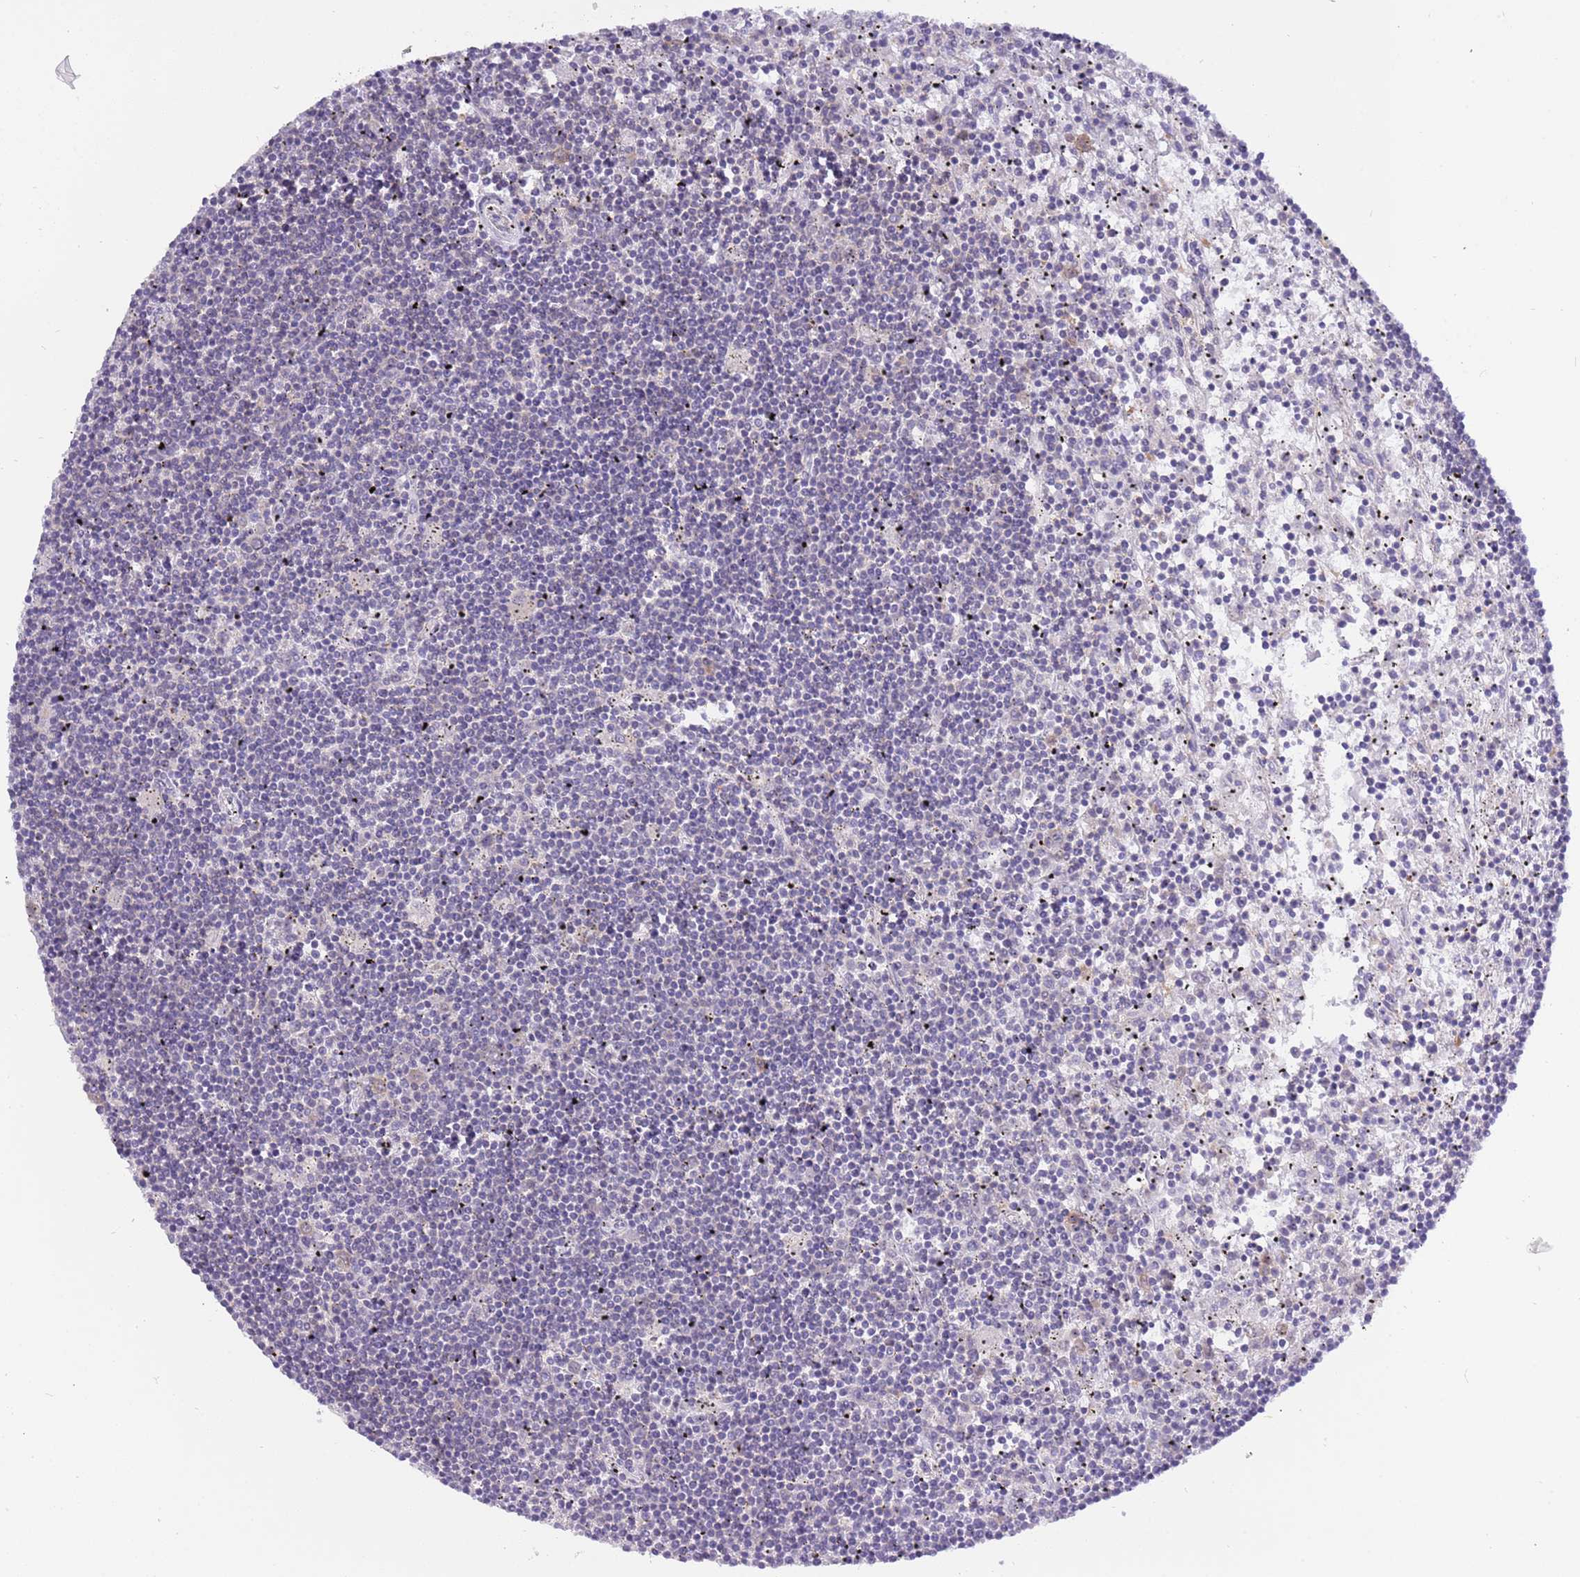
{"staining": {"intensity": "negative", "quantity": "none", "location": "none"}, "tissue": "lymphoma", "cell_type": "Tumor cells", "image_type": "cancer", "snomed": [{"axis": "morphology", "description": "Malignant lymphoma, non-Hodgkin's type, Low grade"}, {"axis": "topography", "description": "Spleen"}], "caption": "Tumor cells show no significant staining in low-grade malignant lymphoma, non-Hodgkin's type.", "gene": "STIP1", "patient": {"sex": "male", "age": 76}}